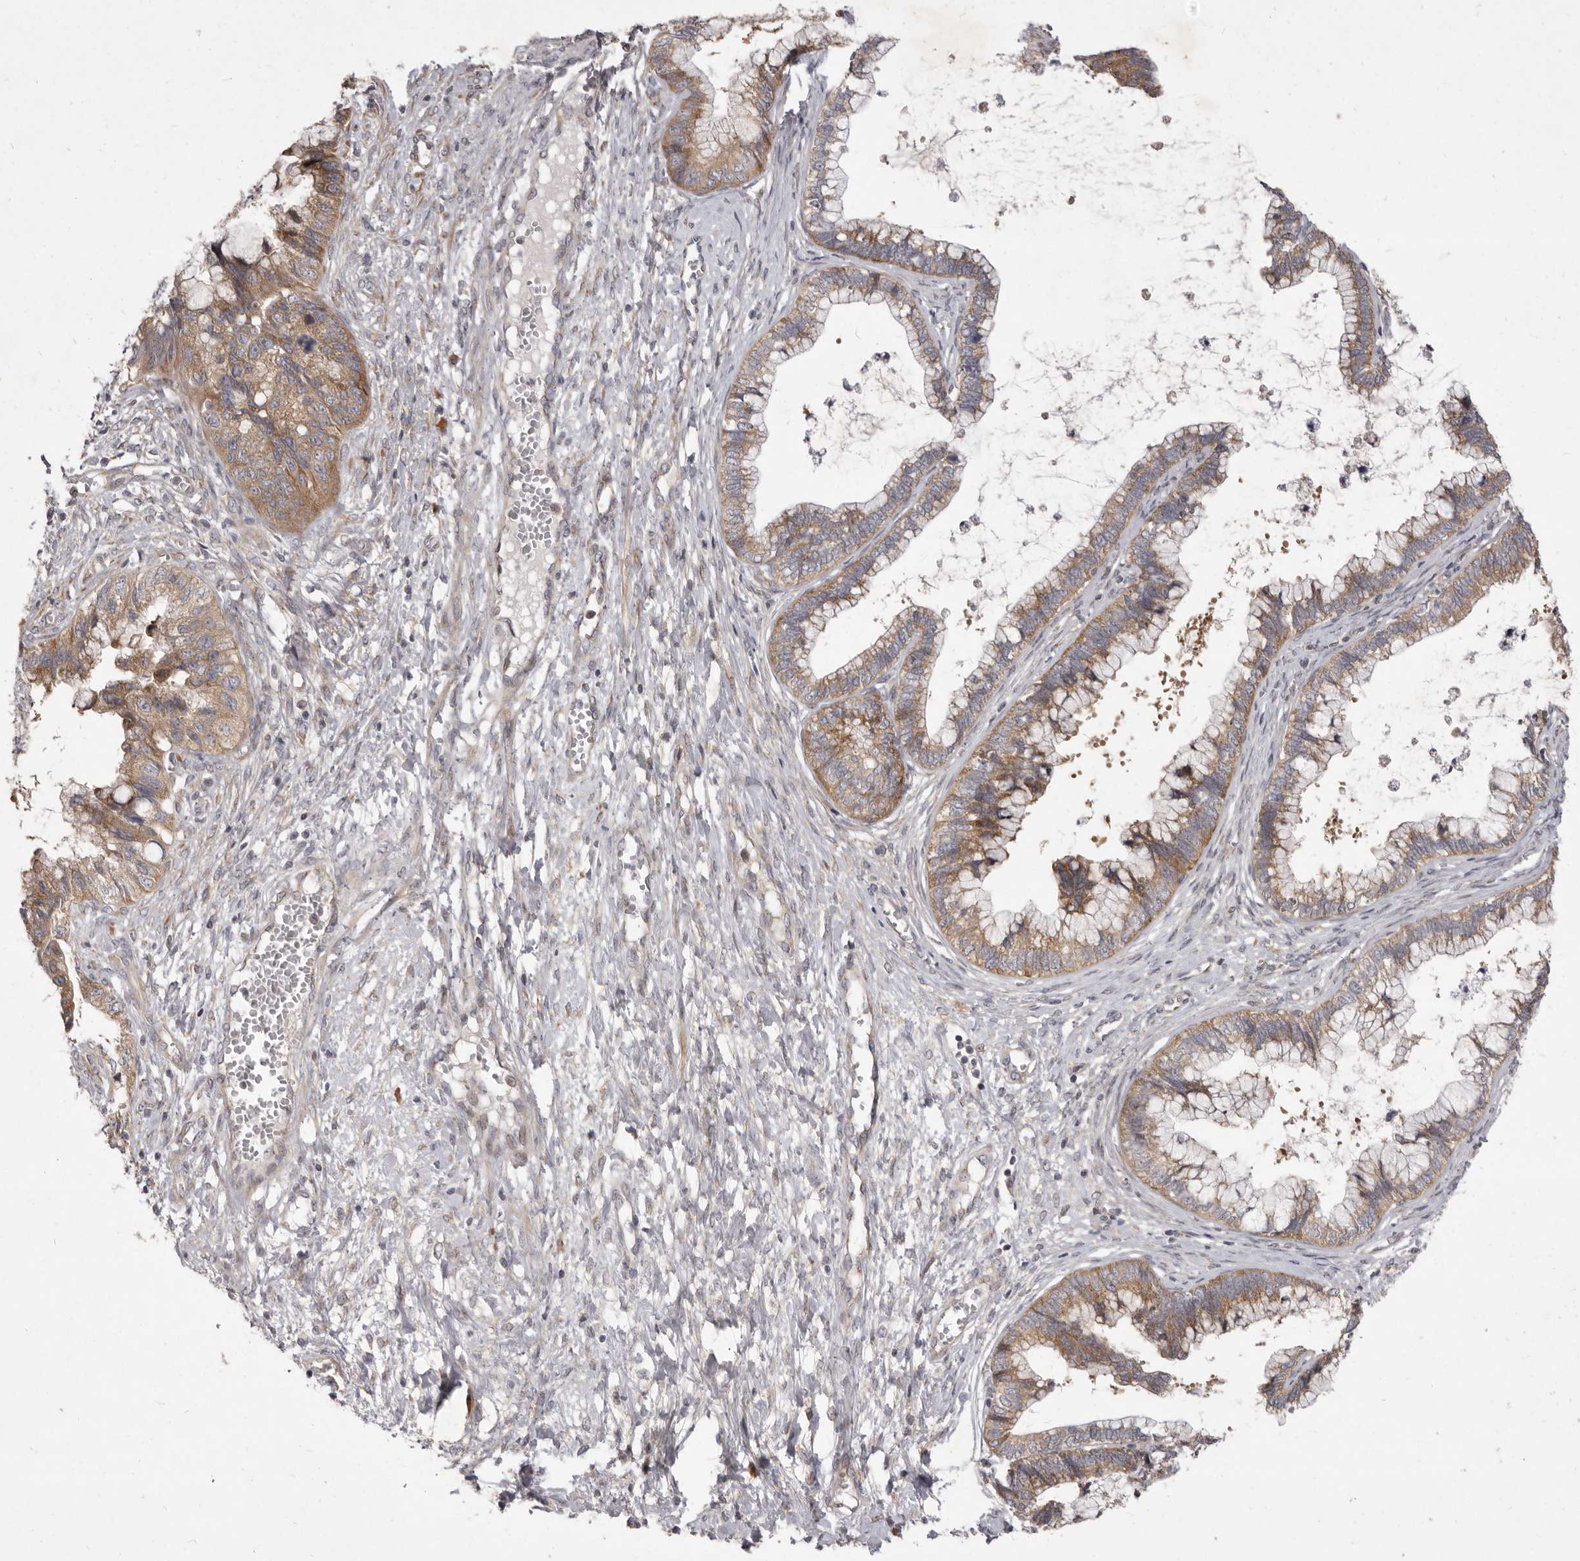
{"staining": {"intensity": "moderate", "quantity": ">75%", "location": "cytoplasmic/membranous"}, "tissue": "cervical cancer", "cell_type": "Tumor cells", "image_type": "cancer", "snomed": [{"axis": "morphology", "description": "Adenocarcinoma, NOS"}, {"axis": "topography", "description": "Cervix"}], "caption": "An immunohistochemistry (IHC) histopathology image of neoplastic tissue is shown. Protein staining in brown shows moderate cytoplasmic/membranous positivity in cervical adenocarcinoma within tumor cells.", "gene": "TBC1D8B", "patient": {"sex": "female", "age": 44}}